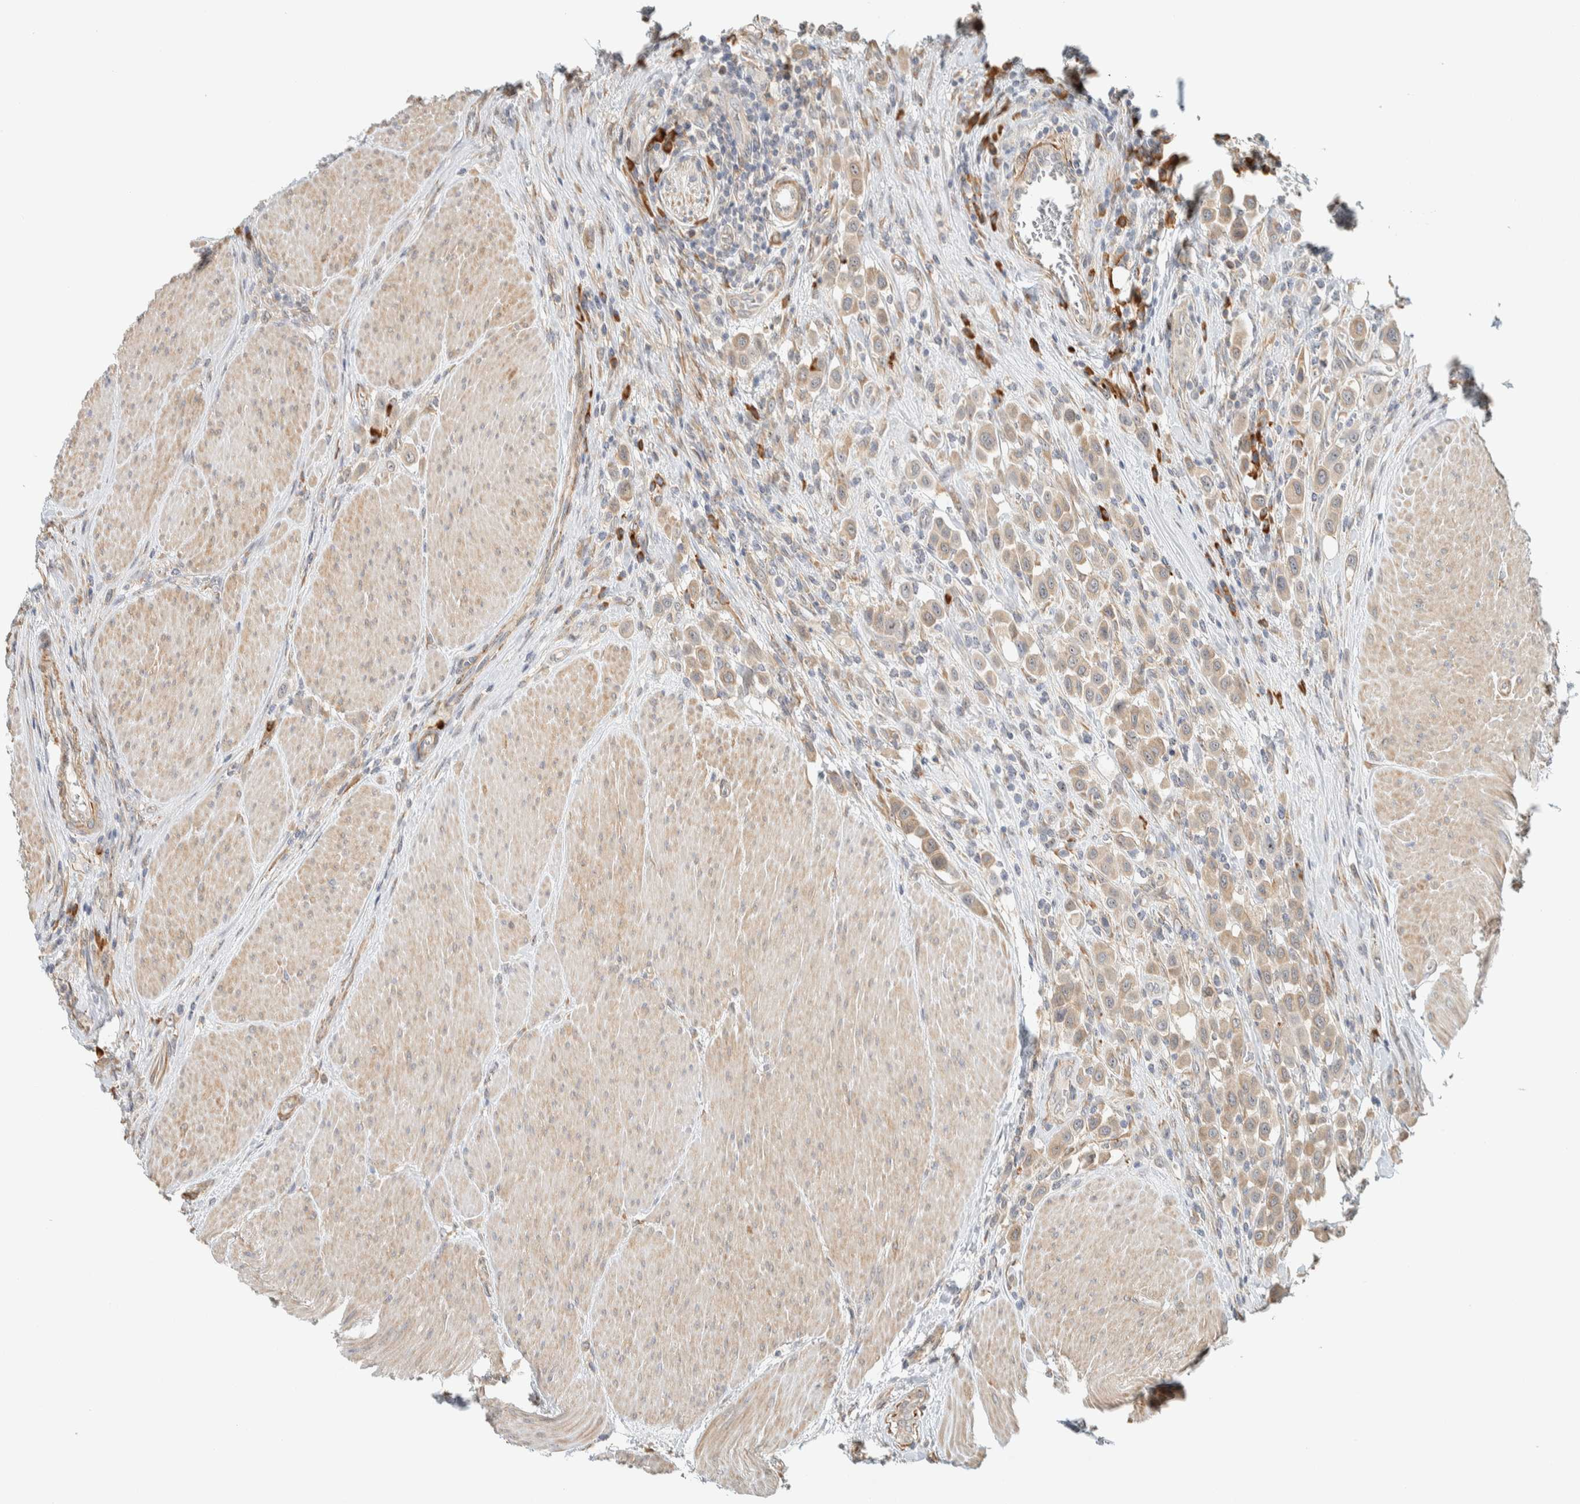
{"staining": {"intensity": "weak", "quantity": ">75%", "location": "cytoplasmic/membranous"}, "tissue": "urothelial cancer", "cell_type": "Tumor cells", "image_type": "cancer", "snomed": [{"axis": "morphology", "description": "Urothelial carcinoma, High grade"}, {"axis": "topography", "description": "Urinary bladder"}], "caption": "Immunohistochemistry of human urothelial carcinoma (high-grade) displays low levels of weak cytoplasmic/membranous expression in approximately >75% of tumor cells.", "gene": "KLHL40", "patient": {"sex": "male", "age": 50}}